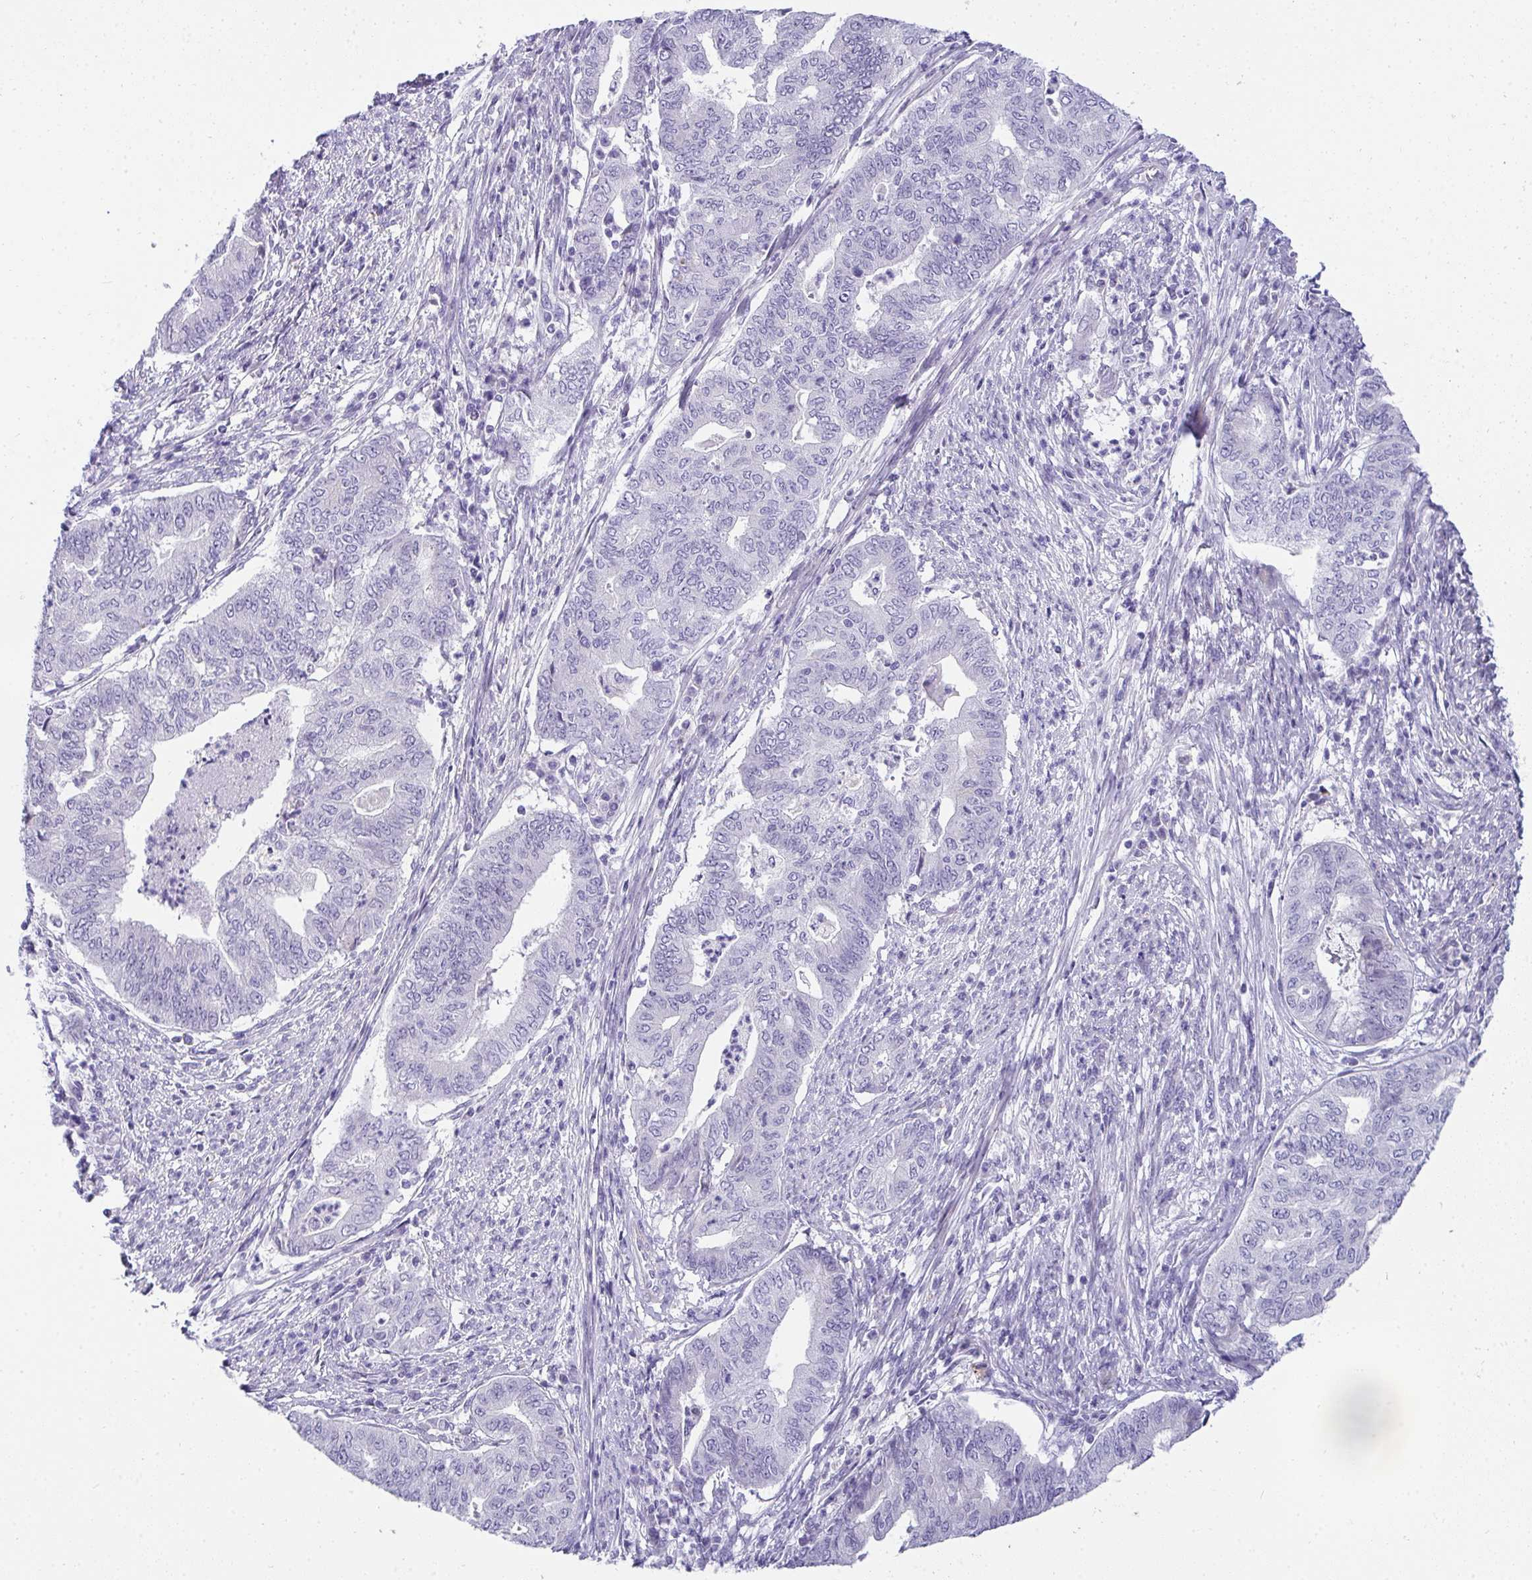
{"staining": {"intensity": "negative", "quantity": "none", "location": "none"}, "tissue": "endometrial cancer", "cell_type": "Tumor cells", "image_type": "cancer", "snomed": [{"axis": "morphology", "description": "Adenocarcinoma, NOS"}, {"axis": "topography", "description": "Endometrium"}], "caption": "DAB immunohistochemical staining of human endometrial cancer exhibits no significant expression in tumor cells.", "gene": "AK5", "patient": {"sex": "female", "age": 79}}